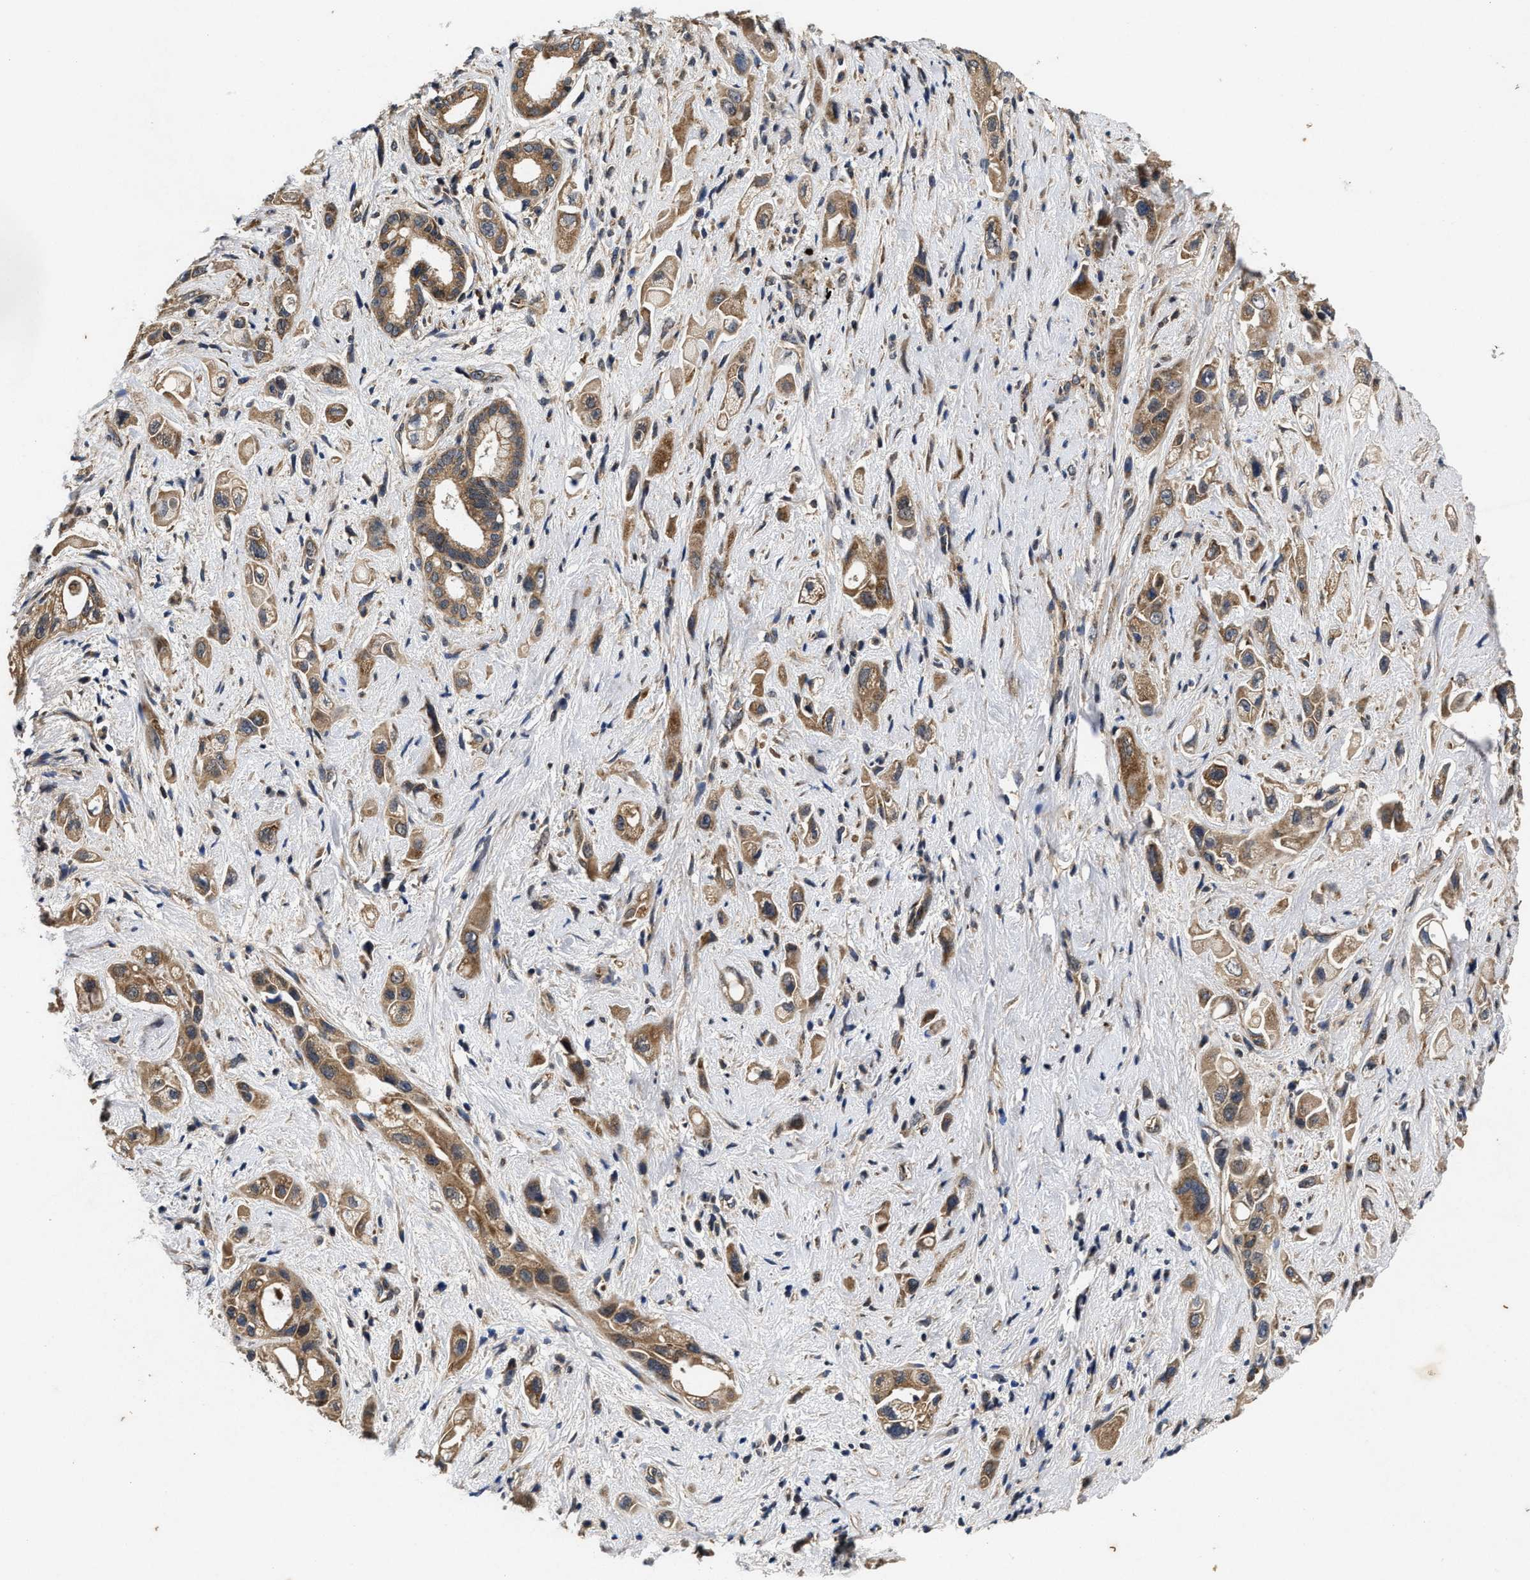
{"staining": {"intensity": "moderate", "quantity": ">75%", "location": "cytoplasmic/membranous"}, "tissue": "pancreatic cancer", "cell_type": "Tumor cells", "image_type": "cancer", "snomed": [{"axis": "morphology", "description": "Adenocarcinoma, NOS"}, {"axis": "topography", "description": "Pancreas"}], "caption": "Approximately >75% of tumor cells in human adenocarcinoma (pancreatic) reveal moderate cytoplasmic/membranous protein positivity as visualized by brown immunohistochemical staining.", "gene": "EFNA4", "patient": {"sex": "female", "age": 66}}